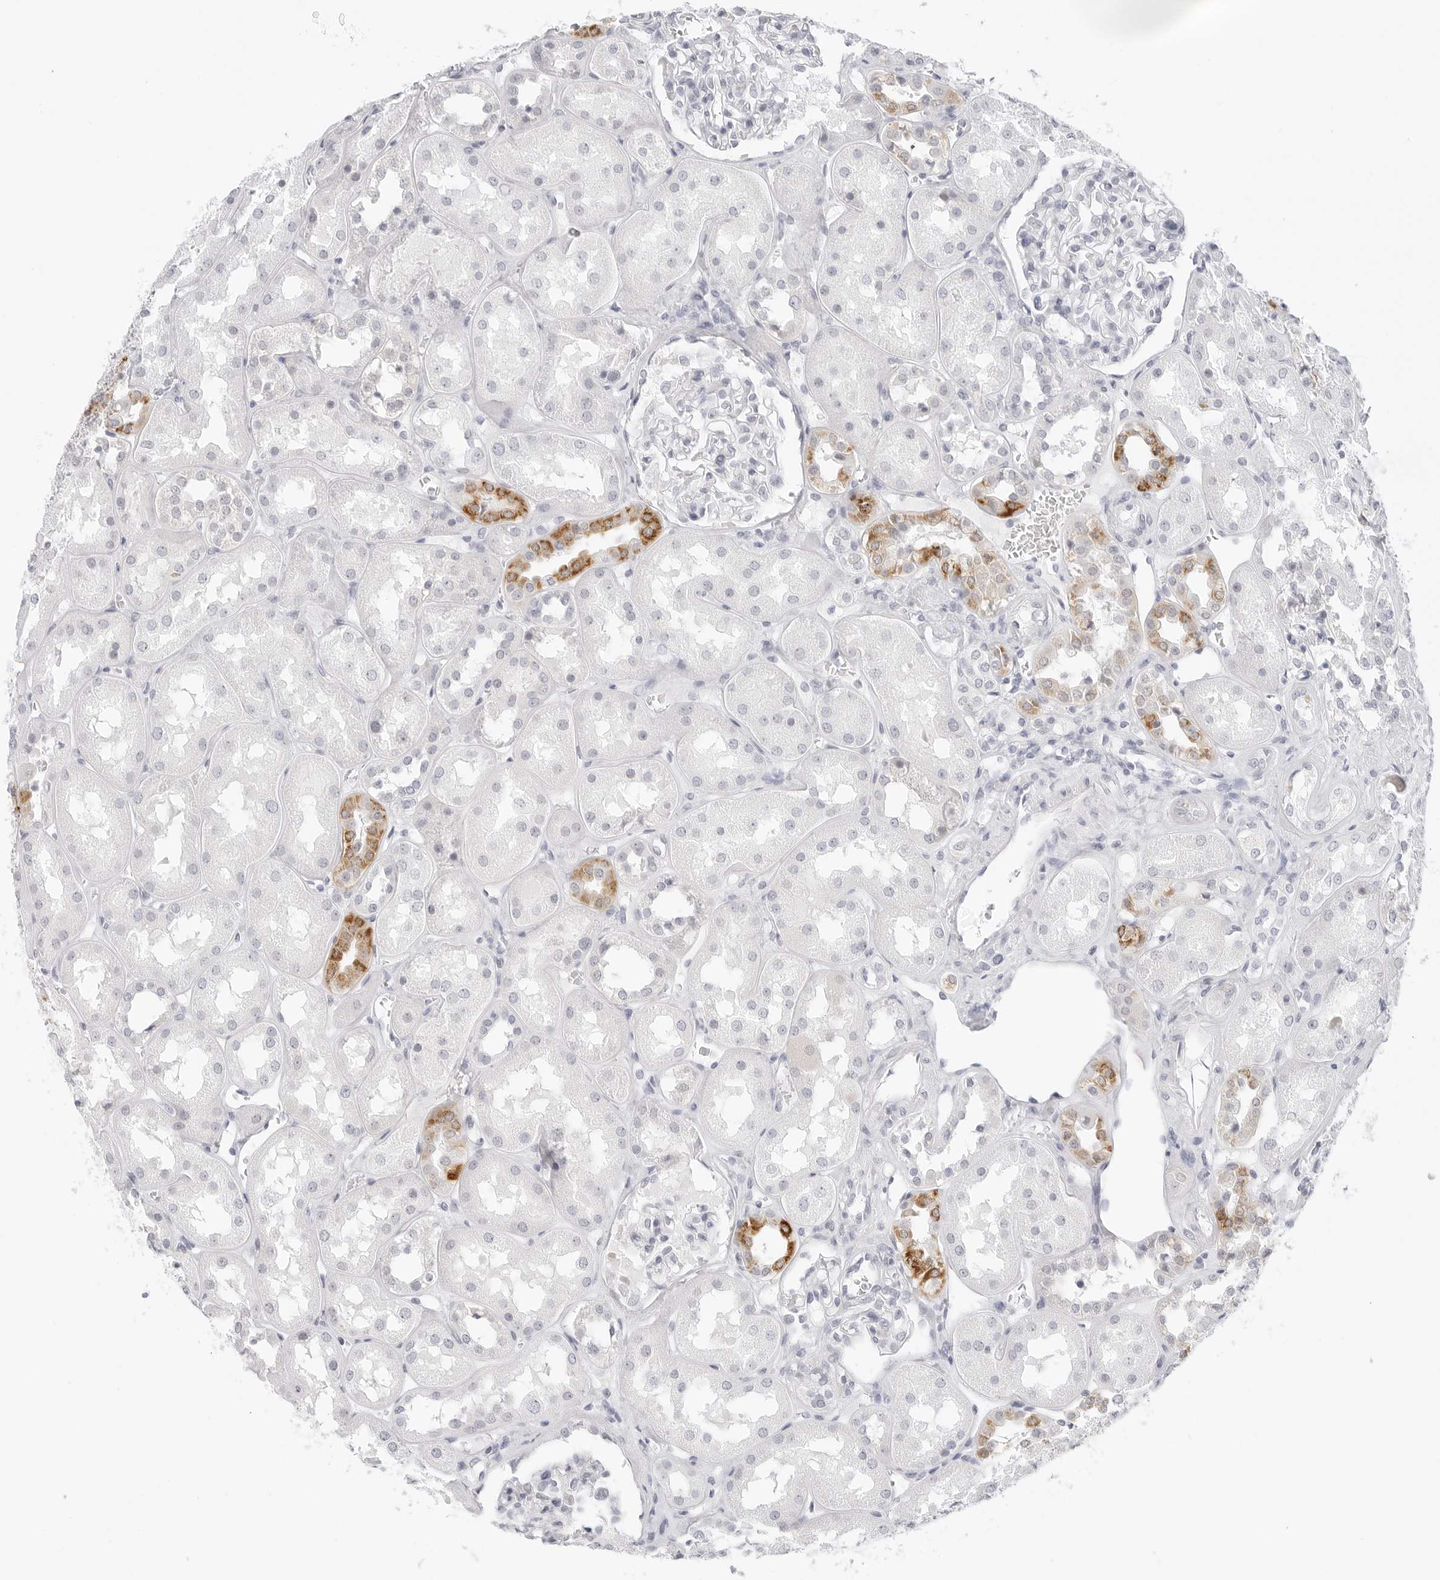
{"staining": {"intensity": "negative", "quantity": "none", "location": "none"}, "tissue": "kidney", "cell_type": "Cells in glomeruli", "image_type": "normal", "snomed": [{"axis": "morphology", "description": "Normal tissue, NOS"}, {"axis": "topography", "description": "Kidney"}], "caption": "Kidney stained for a protein using immunohistochemistry displays no positivity cells in glomeruli.", "gene": "HMGCS2", "patient": {"sex": "male", "age": 70}}